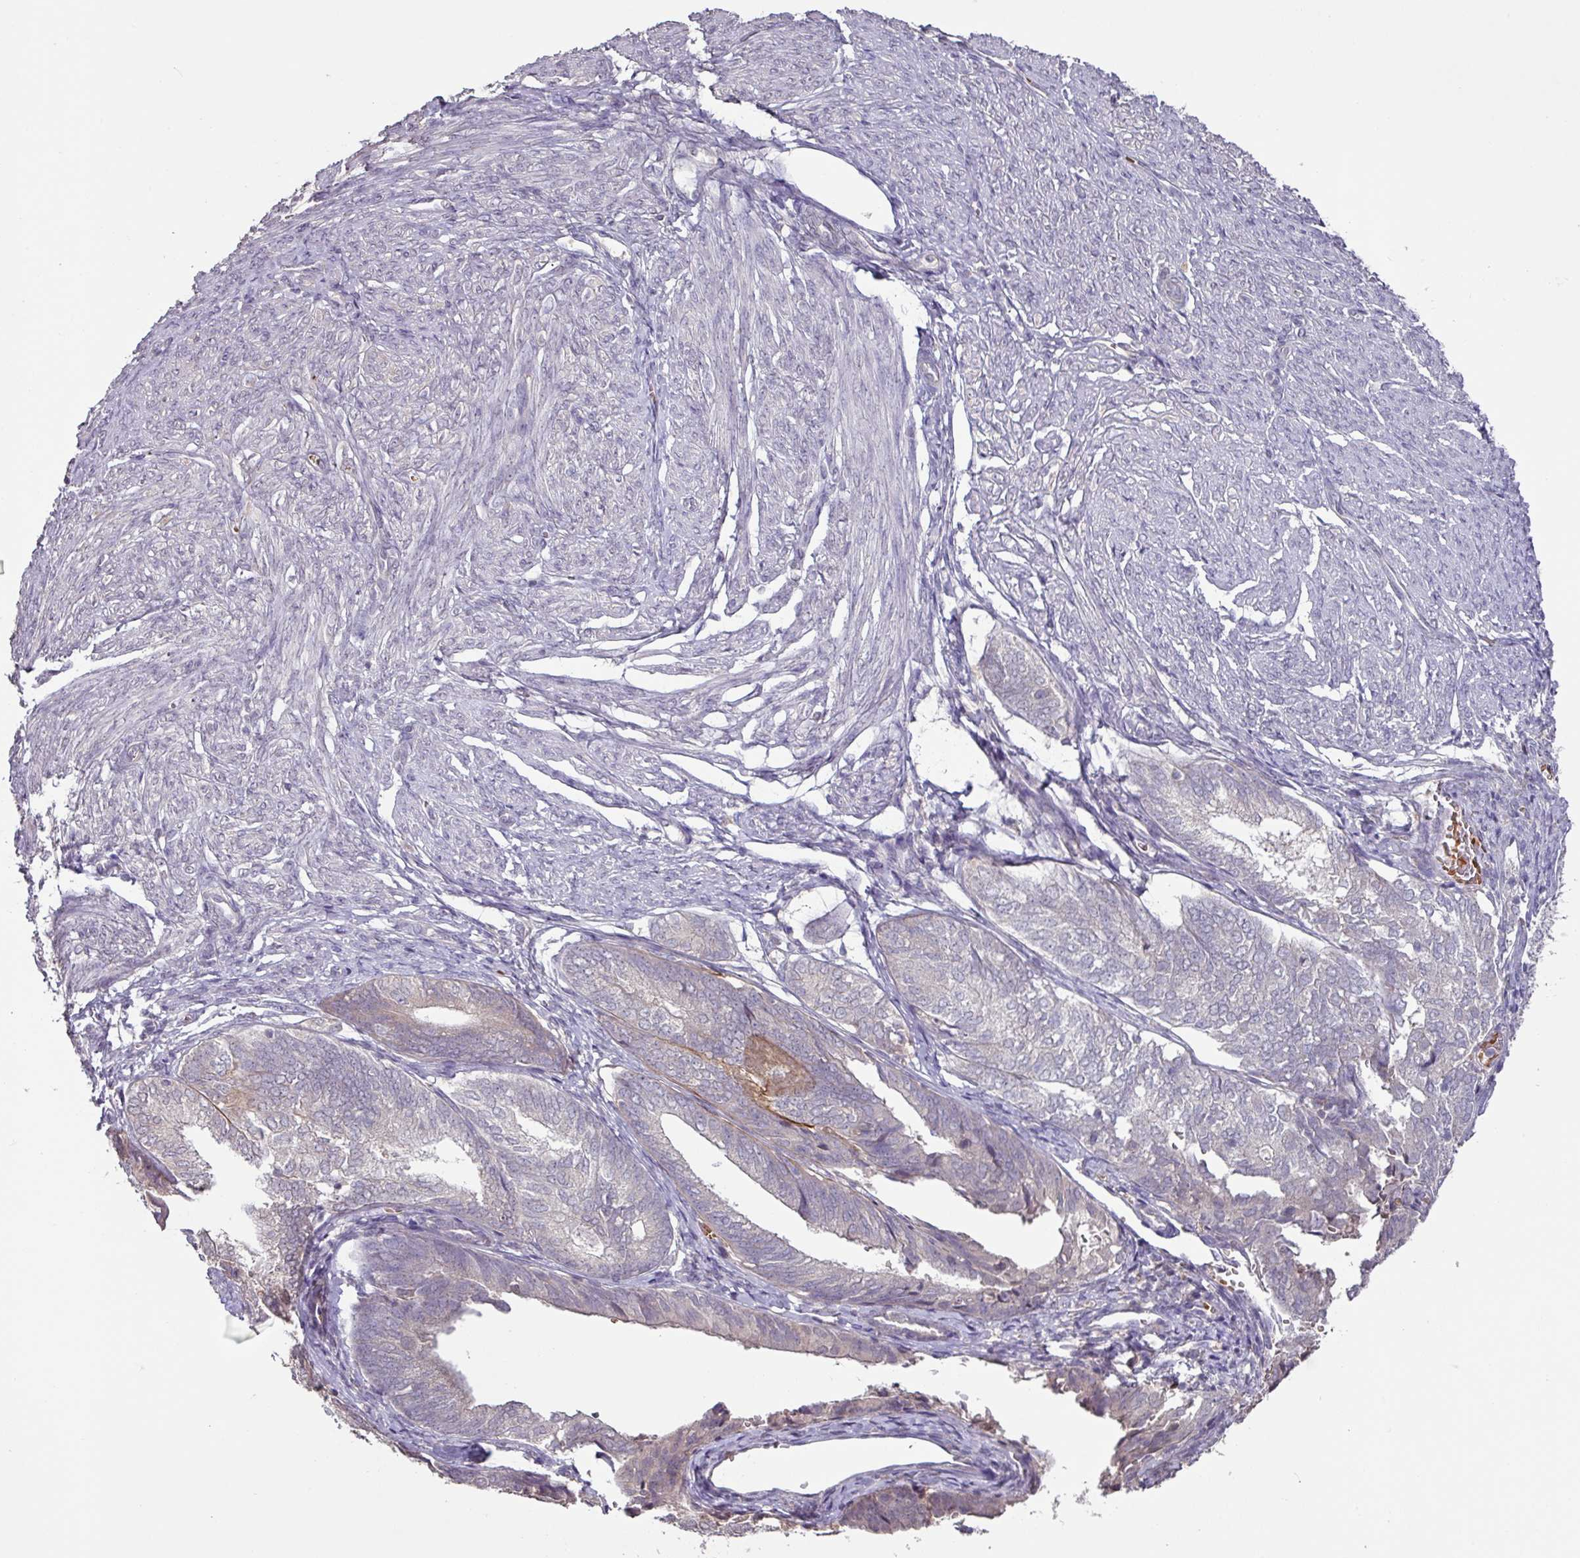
{"staining": {"intensity": "negative", "quantity": "none", "location": "none"}, "tissue": "endometrial cancer", "cell_type": "Tumor cells", "image_type": "cancer", "snomed": [{"axis": "morphology", "description": "Adenocarcinoma, NOS"}, {"axis": "topography", "description": "Endometrium"}], "caption": "High magnification brightfield microscopy of adenocarcinoma (endometrial) stained with DAB (3,3'-diaminobenzidine) (brown) and counterstained with hematoxylin (blue): tumor cells show no significant staining.", "gene": "SLC5A10", "patient": {"sex": "female", "age": 87}}